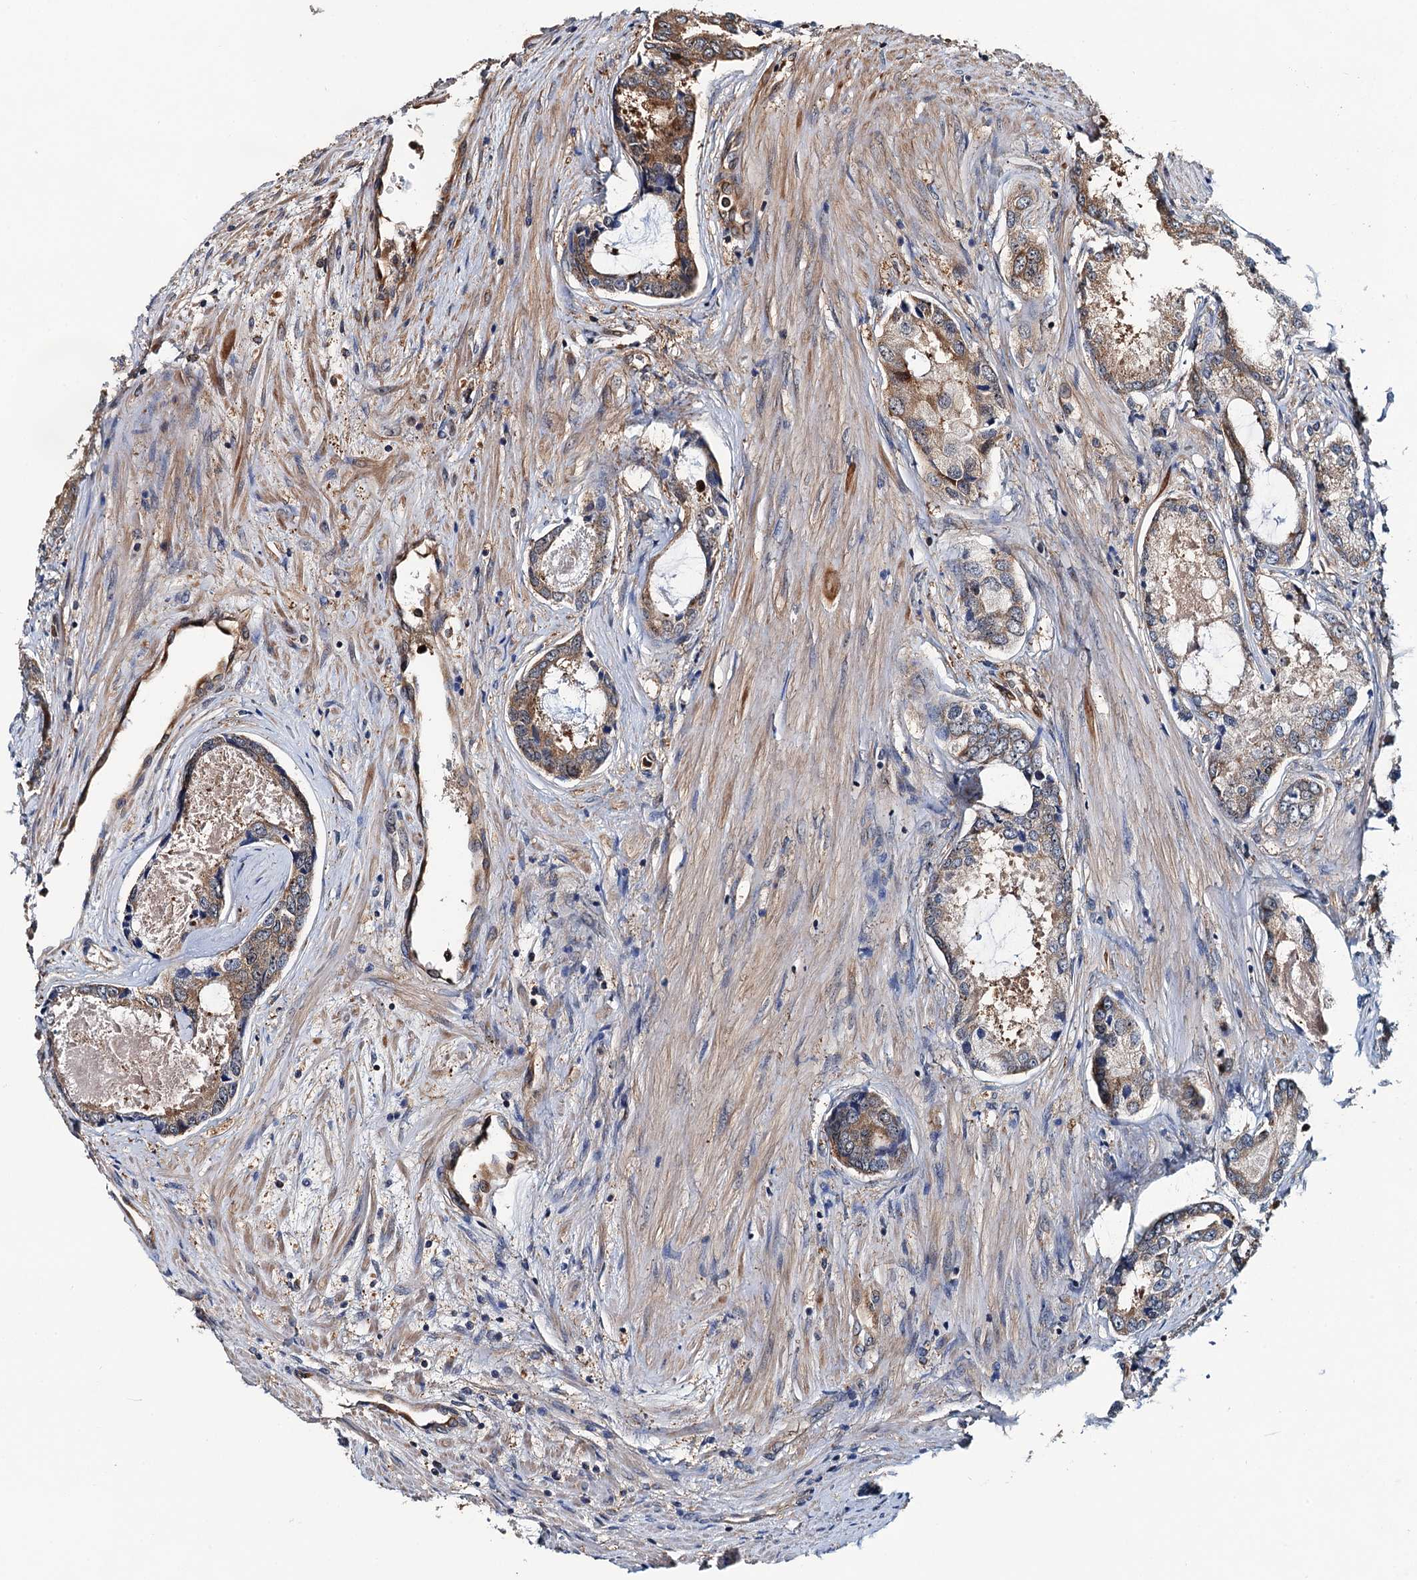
{"staining": {"intensity": "moderate", "quantity": "<25%", "location": "cytoplasmic/membranous"}, "tissue": "prostate cancer", "cell_type": "Tumor cells", "image_type": "cancer", "snomed": [{"axis": "morphology", "description": "Adenocarcinoma, Low grade"}, {"axis": "topography", "description": "Prostate"}], "caption": "A histopathology image of human prostate cancer stained for a protein exhibits moderate cytoplasmic/membranous brown staining in tumor cells. The staining is performed using DAB (3,3'-diaminobenzidine) brown chromogen to label protein expression. The nuclei are counter-stained blue using hematoxylin.", "gene": "USP6NL", "patient": {"sex": "male", "age": 68}}